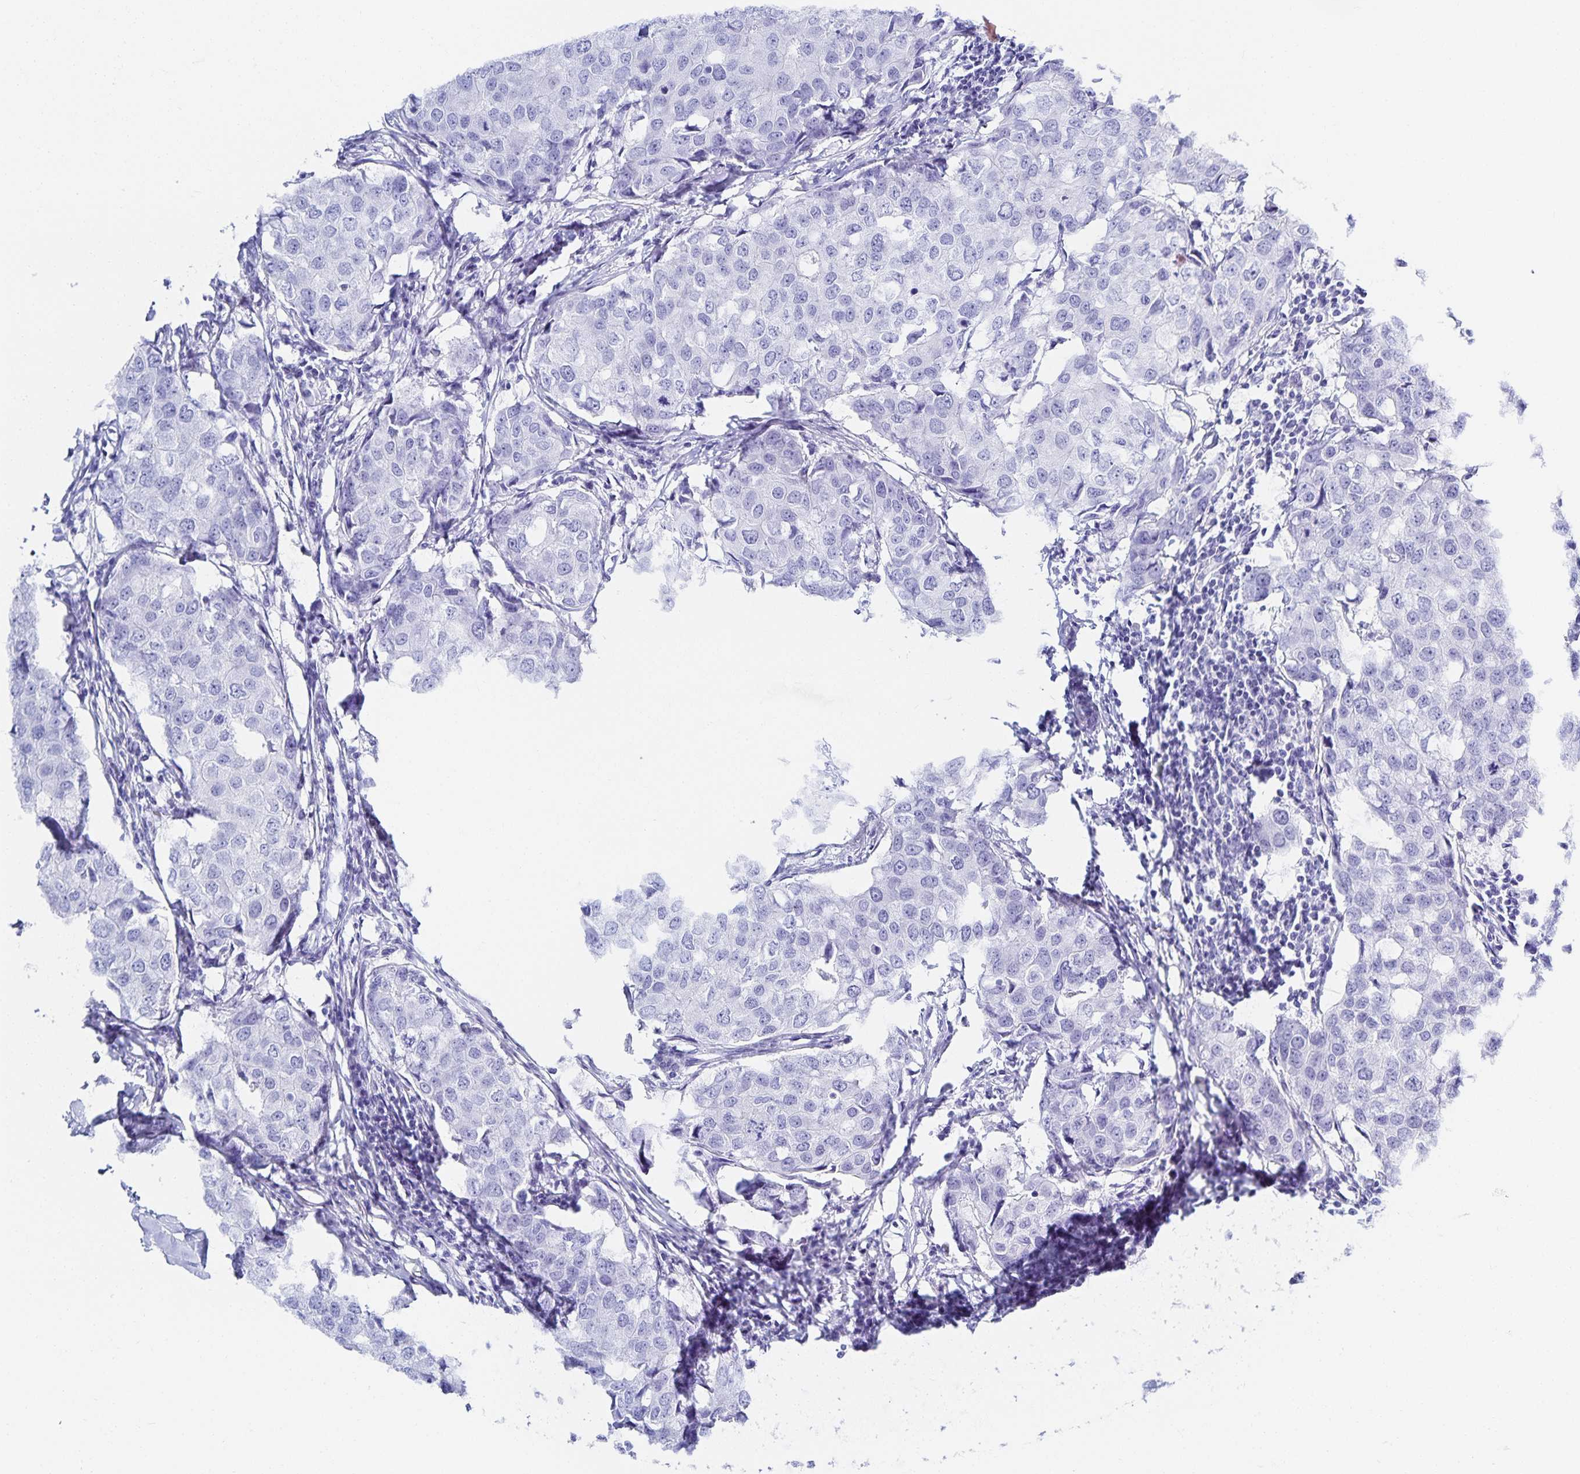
{"staining": {"intensity": "negative", "quantity": "none", "location": "none"}, "tissue": "breast cancer", "cell_type": "Tumor cells", "image_type": "cancer", "snomed": [{"axis": "morphology", "description": "Duct carcinoma"}, {"axis": "topography", "description": "Breast"}], "caption": "Photomicrograph shows no significant protein positivity in tumor cells of breast infiltrating ductal carcinoma. The staining was performed using DAB (3,3'-diaminobenzidine) to visualize the protein expression in brown, while the nuclei were stained in blue with hematoxylin (Magnification: 20x).", "gene": "SNTN", "patient": {"sex": "female", "age": 27}}